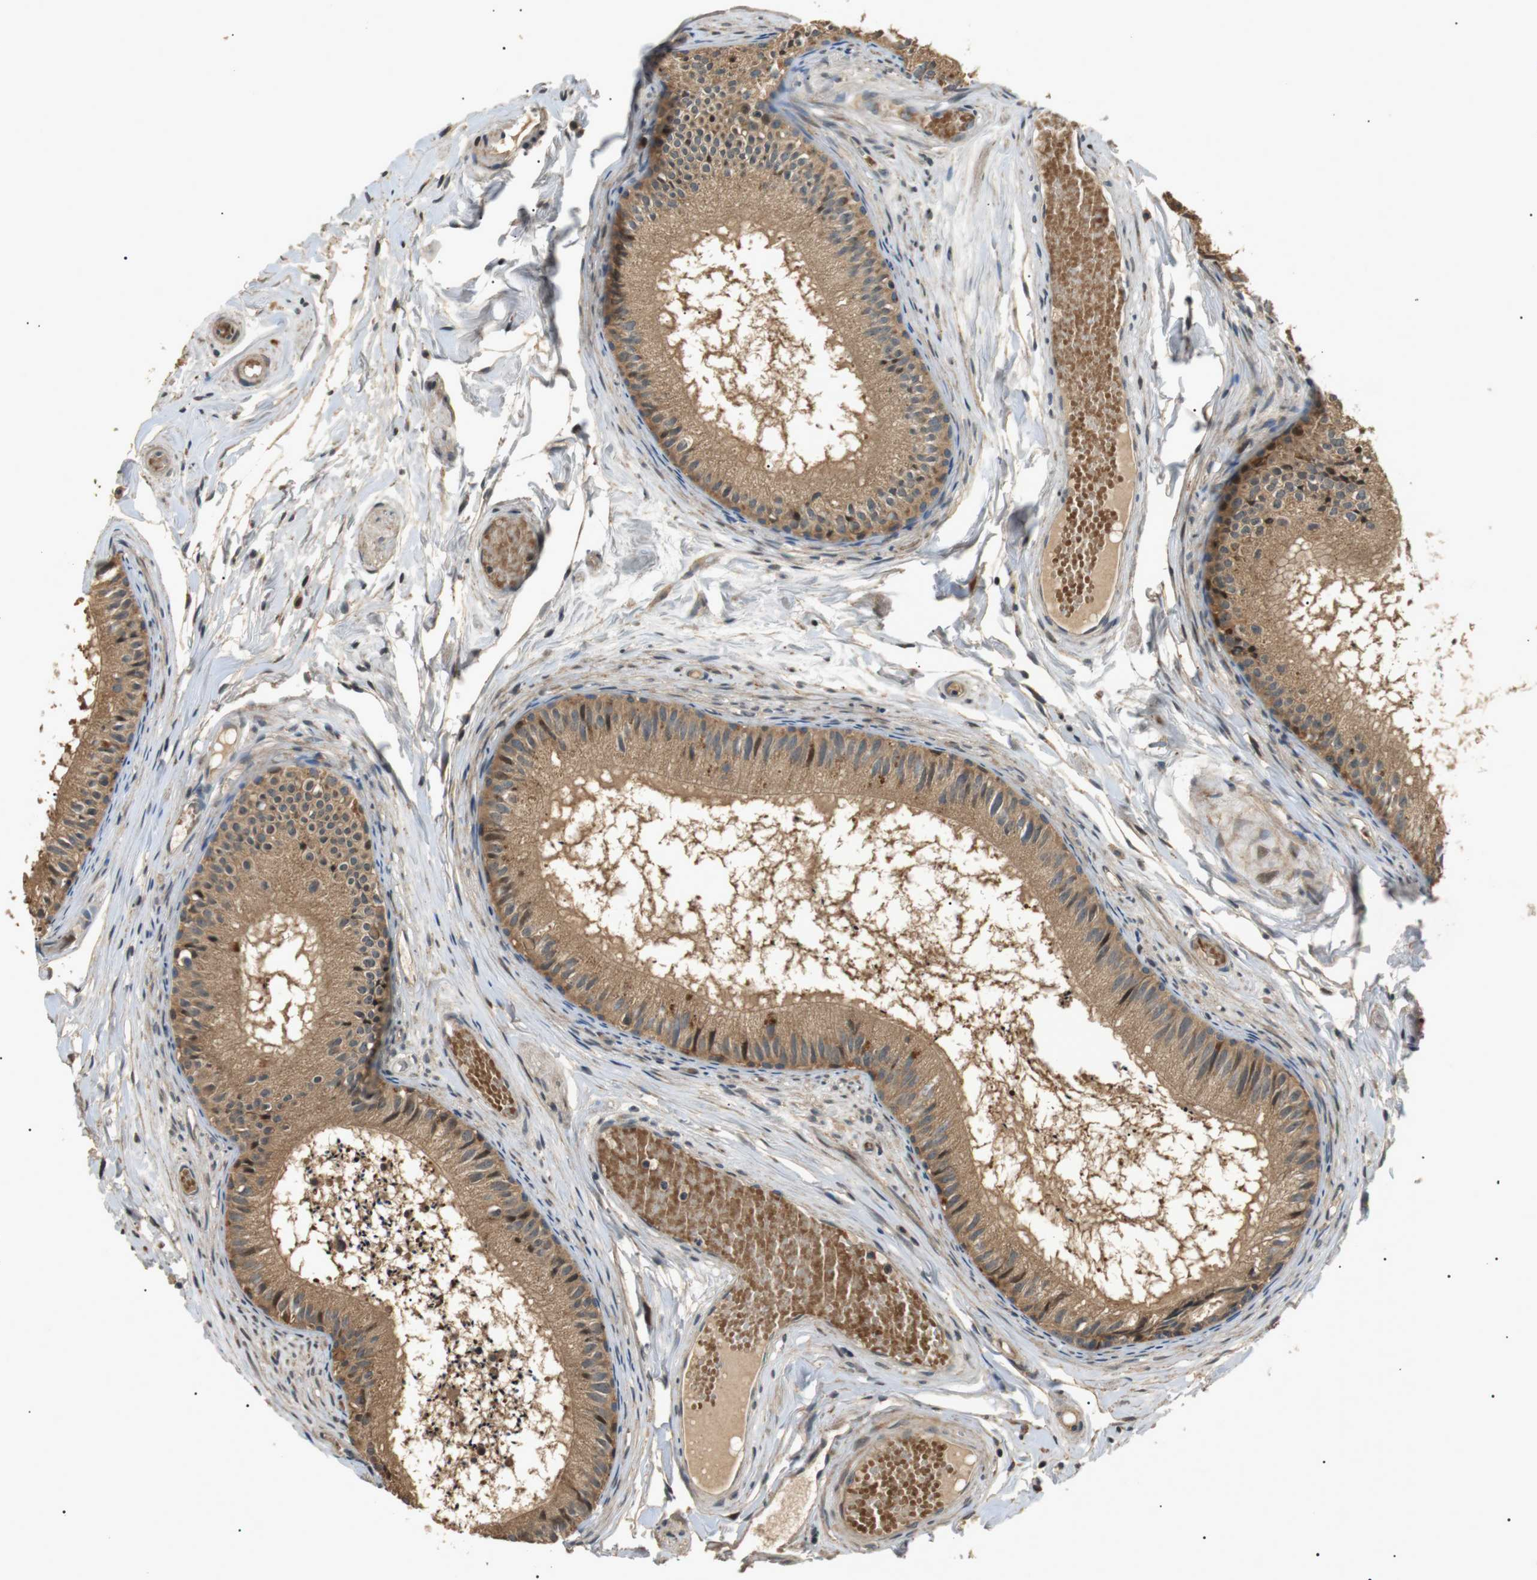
{"staining": {"intensity": "moderate", "quantity": ">75%", "location": "cytoplasmic/membranous"}, "tissue": "epididymis", "cell_type": "Glandular cells", "image_type": "normal", "snomed": [{"axis": "morphology", "description": "Normal tissue, NOS"}, {"axis": "topography", "description": "Epididymis"}], "caption": "Epididymis stained with DAB (3,3'-diaminobenzidine) immunohistochemistry (IHC) shows medium levels of moderate cytoplasmic/membranous staining in approximately >75% of glandular cells.", "gene": "HSPA13", "patient": {"sex": "male", "age": 46}}